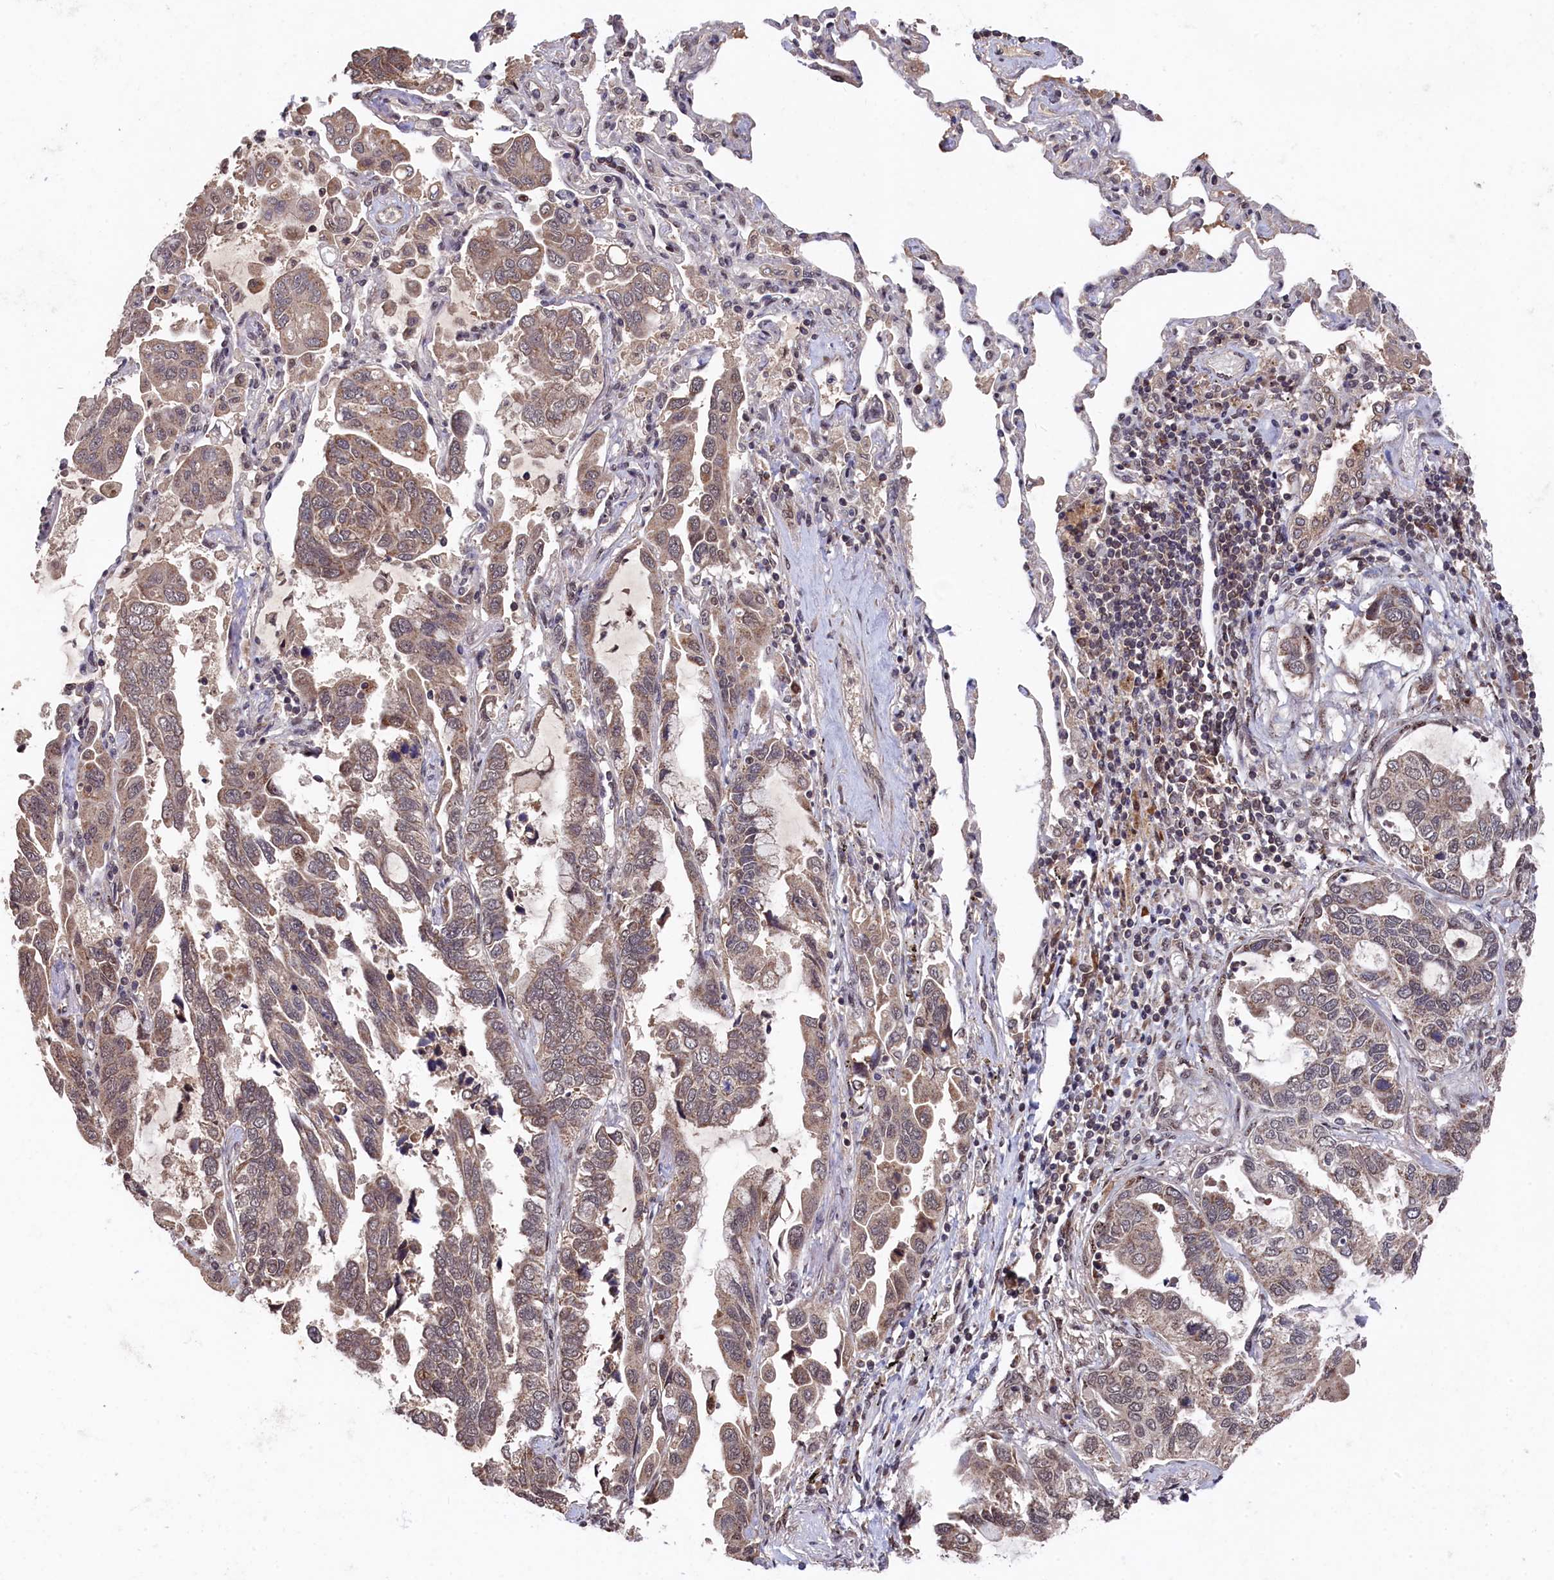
{"staining": {"intensity": "moderate", "quantity": ">75%", "location": "cytoplasmic/membranous"}, "tissue": "lung cancer", "cell_type": "Tumor cells", "image_type": "cancer", "snomed": [{"axis": "morphology", "description": "Adenocarcinoma, NOS"}, {"axis": "topography", "description": "Lung"}], "caption": "Protein expression analysis of lung cancer (adenocarcinoma) displays moderate cytoplasmic/membranous staining in approximately >75% of tumor cells.", "gene": "CLPX", "patient": {"sex": "male", "age": 64}}